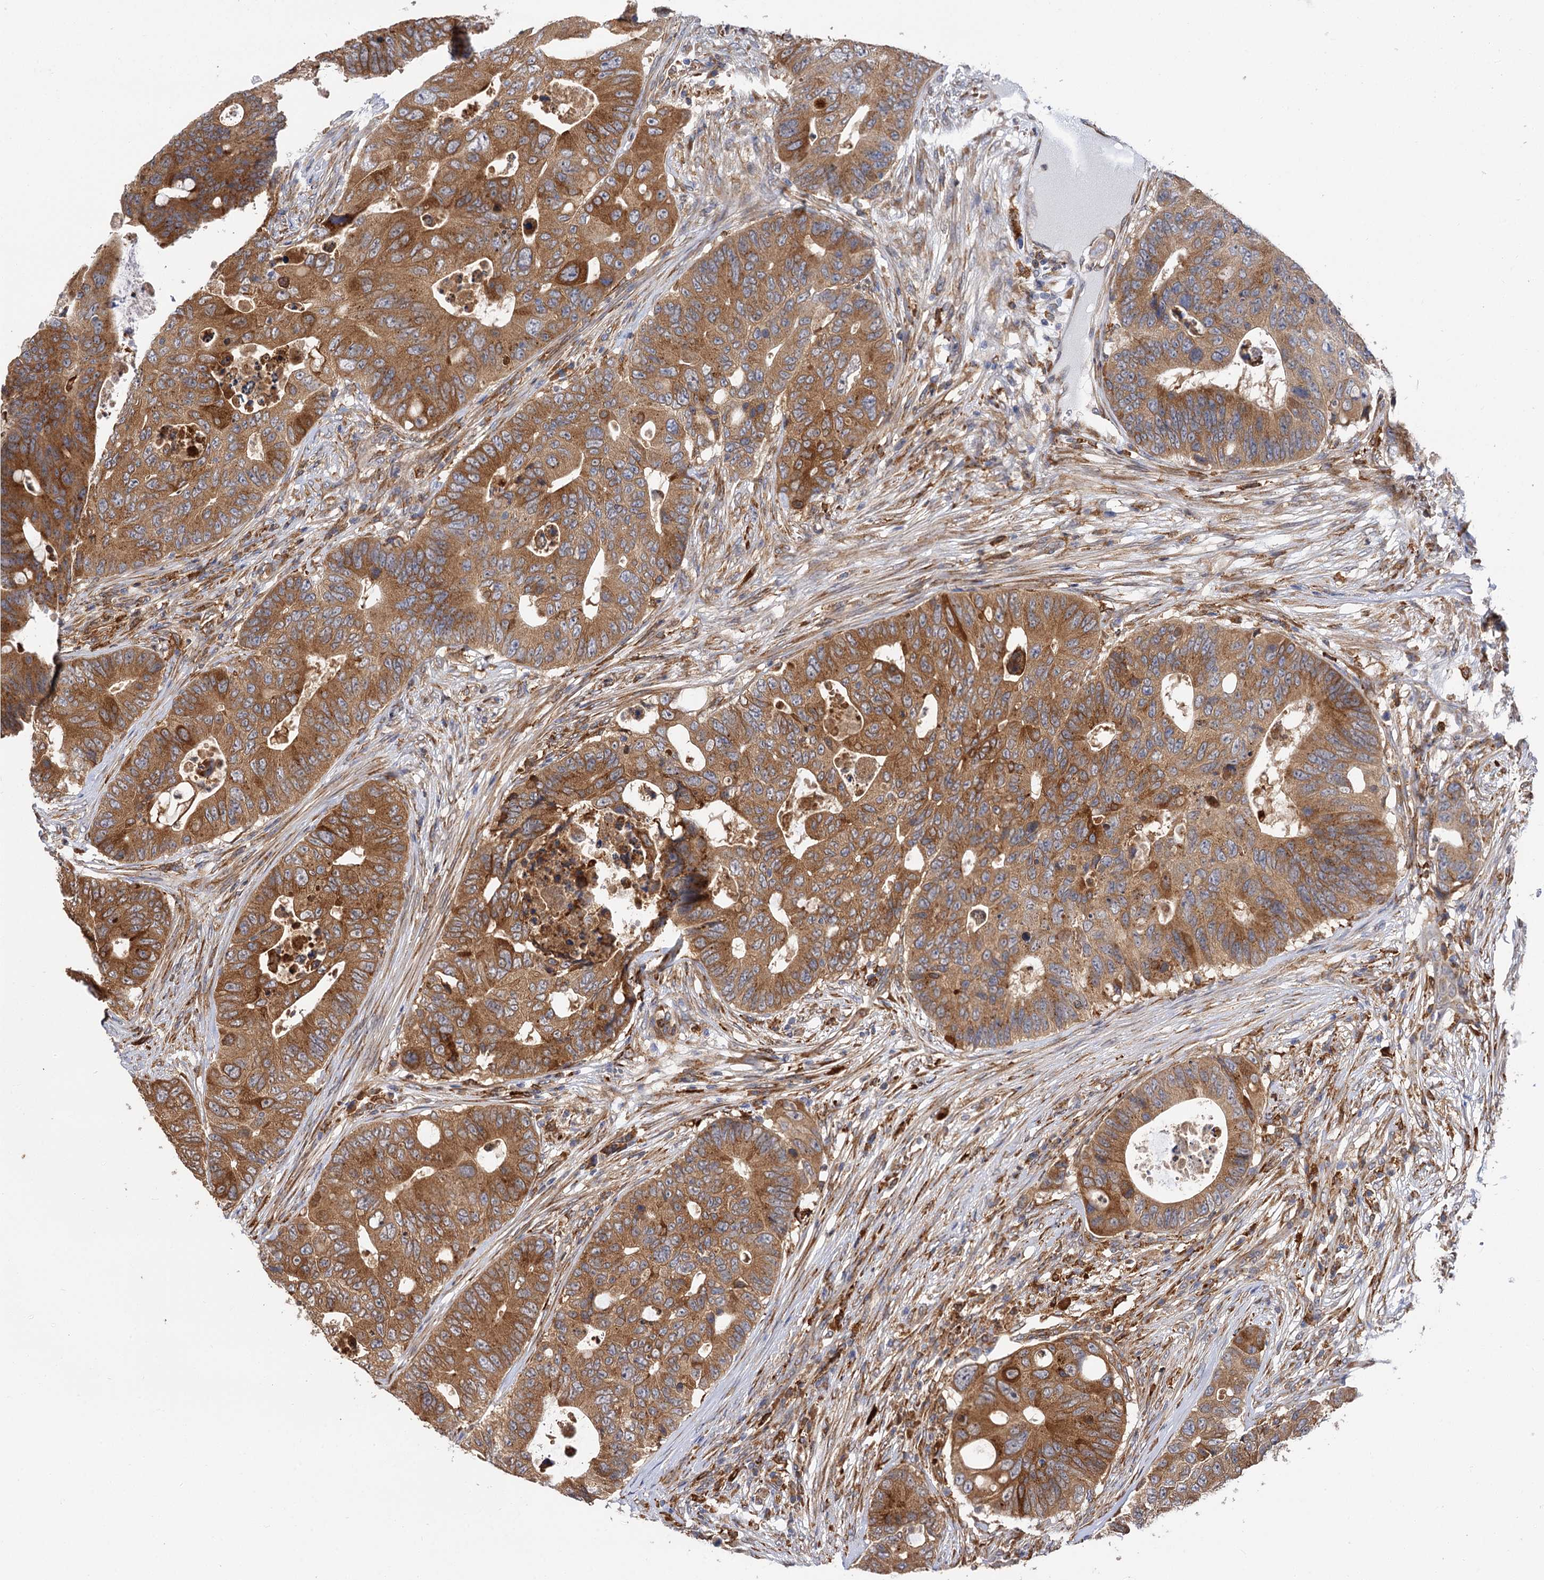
{"staining": {"intensity": "moderate", "quantity": ">75%", "location": "cytoplasmic/membranous"}, "tissue": "colorectal cancer", "cell_type": "Tumor cells", "image_type": "cancer", "snomed": [{"axis": "morphology", "description": "Adenocarcinoma, NOS"}, {"axis": "topography", "description": "Colon"}], "caption": "There is medium levels of moderate cytoplasmic/membranous positivity in tumor cells of colorectal adenocarcinoma, as demonstrated by immunohistochemical staining (brown color).", "gene": "PPIP5K2", "patient": {"sex": "male", "age": 71}}